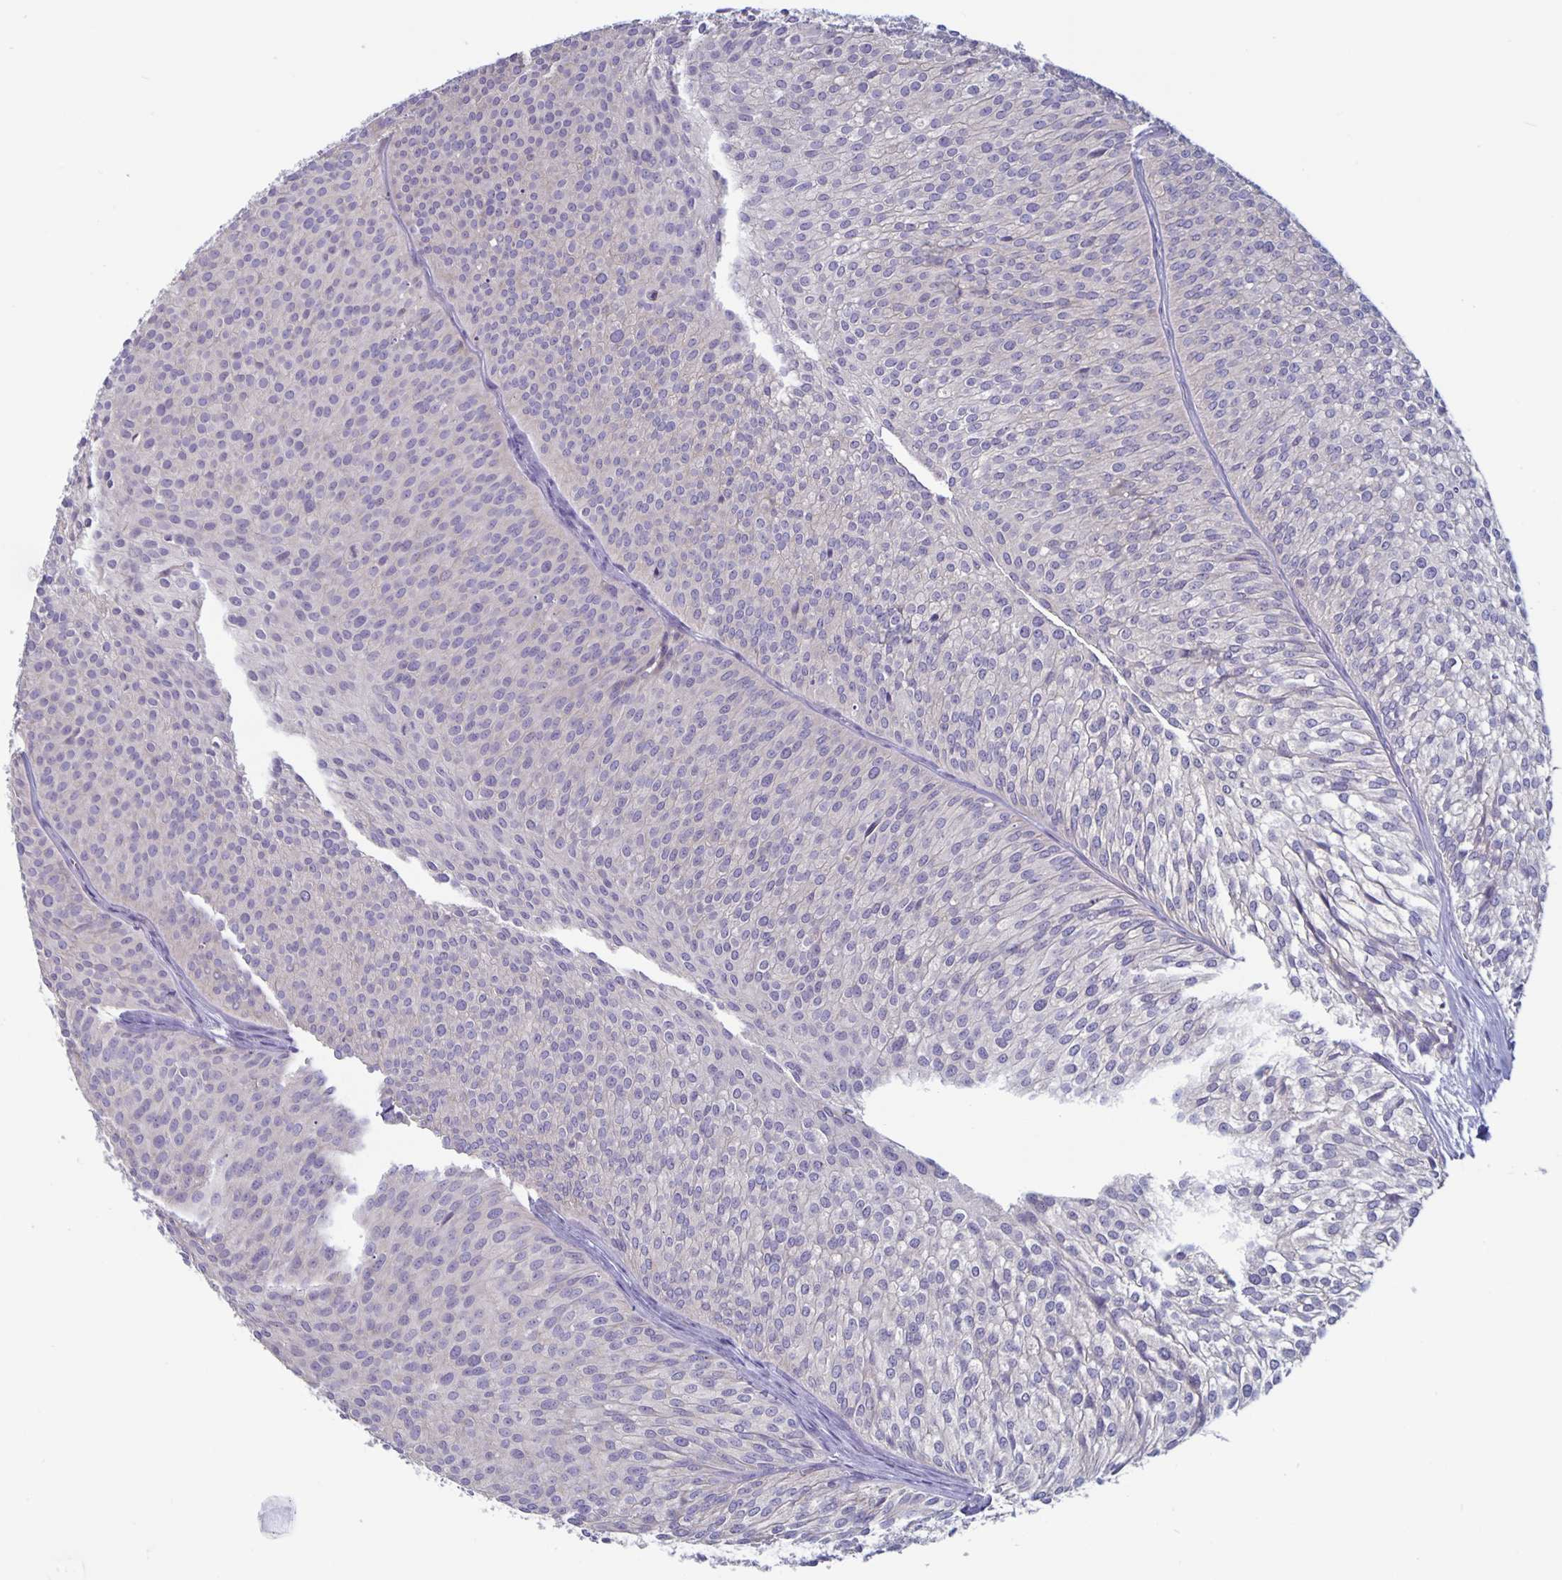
{"staining": {"intensity": "negative", "quantity": "none", "location": "none"}, "tissue": "urothelial cancer", "cell_type": "Tumor cells", "image_type": "cancer", "snomed": [{"axis": "morphology", "description": "Urothelial carcinoma, Low grade"}, {"axis": "topography", "description": "Urinary bladder"}], "caption": "High magnification brightfield microscopy of urothelial cancer stained with DAB (3,3'-diaminobenzidine) (brown) and counterstained with hematoxylin (blue): tumor cells show no significant staining. Nuclei are stained in blue.", "gene": "PLCB3", "patient": {"sex": "male", "age": 91}}